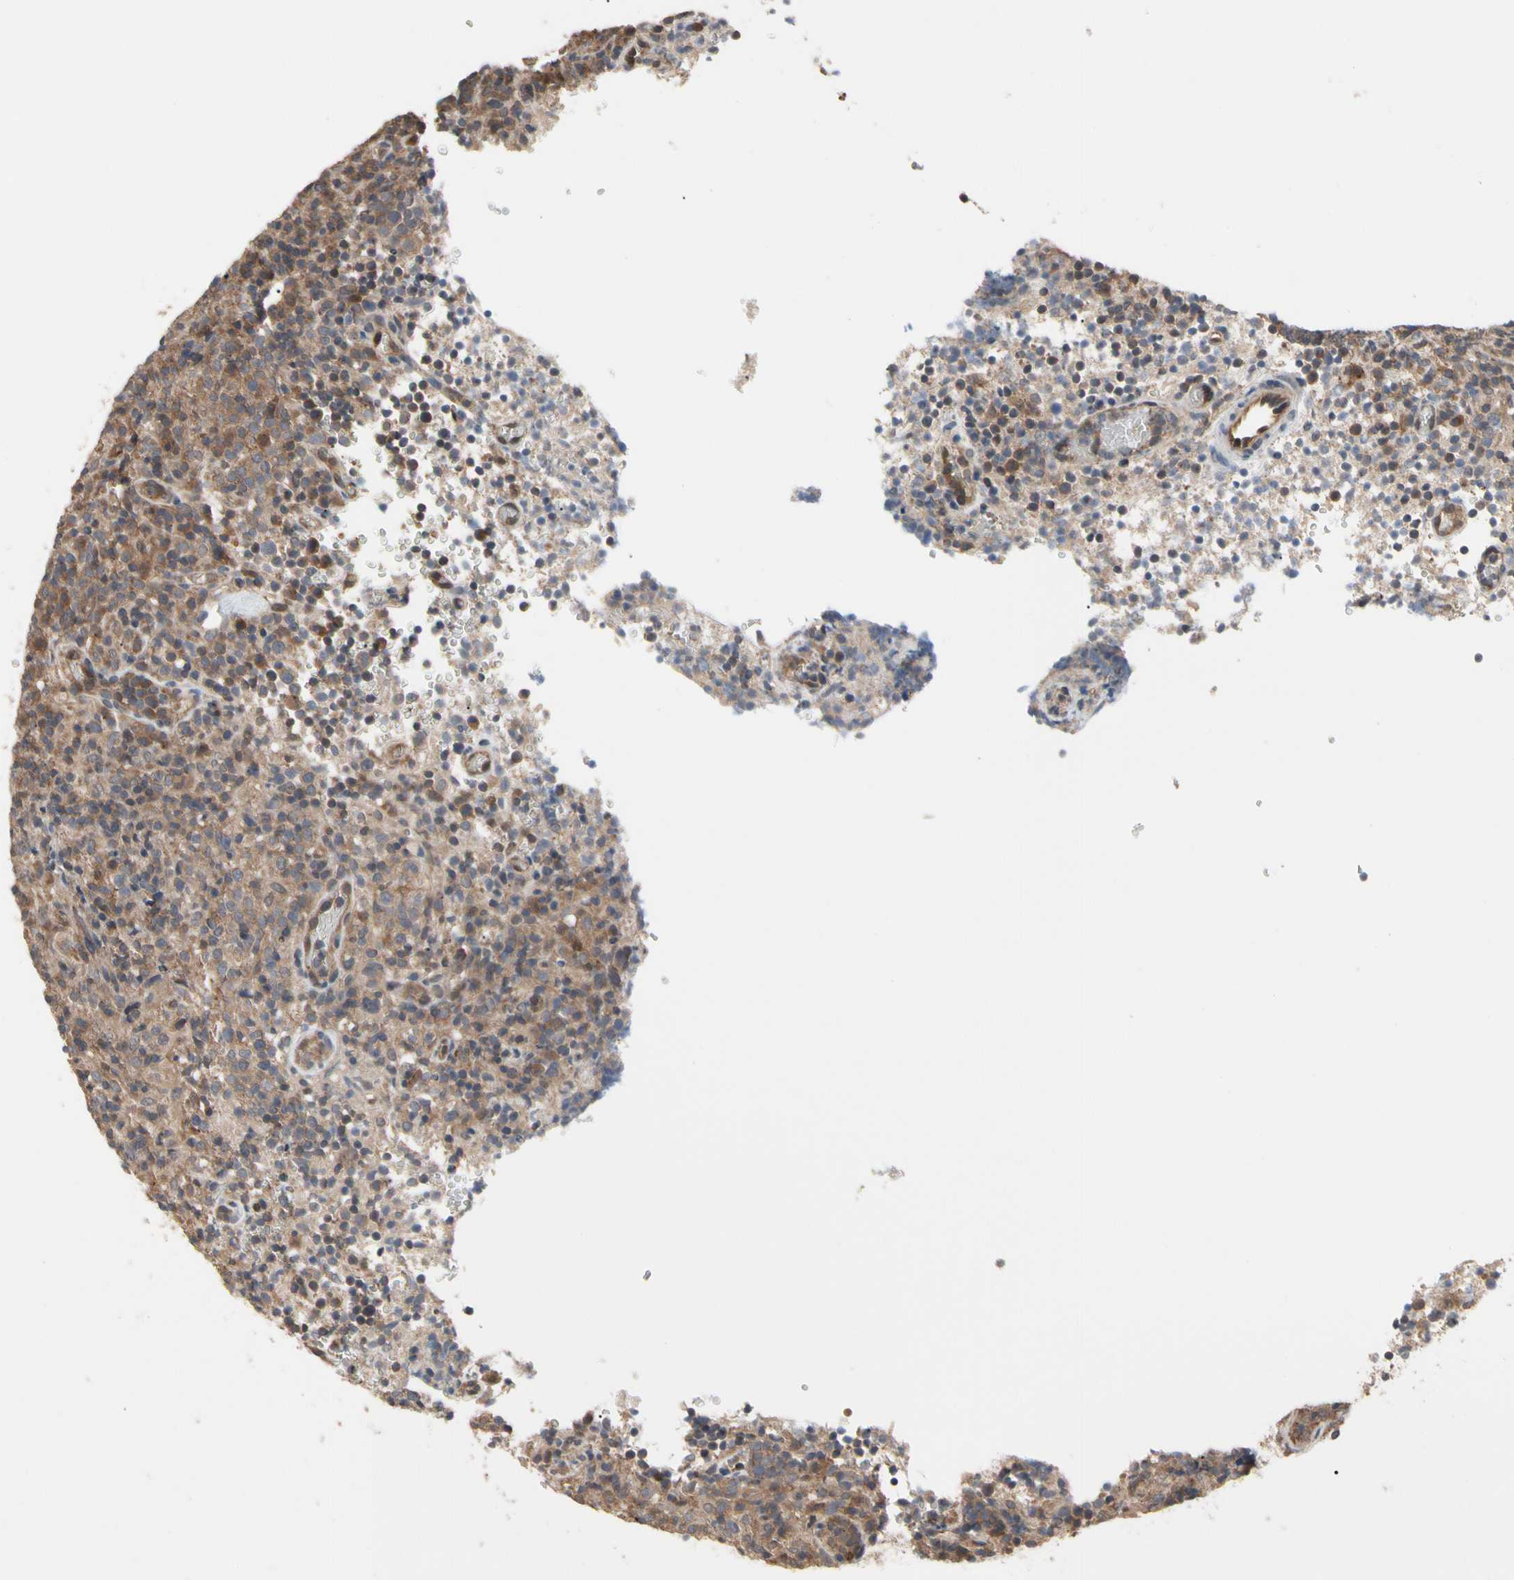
{"staining": {"intensity": "moderate", "quantity": ">75%", "location": "cytoplasmic/membranous"}, "tissue": "lymphoma", "cell_type": "Tumor cells", "image_type": "cancer", "snomed": [{"axis": "morphology", "description": "Malignant lymphoma, non-Hodgkin's type, High grade"}, {"axis": "topography", "description": "Lymph node"}], "caption": "Protein analysis of high-grade malignant lymphoma, non-Hodgkin's type tissue exhibits moderate cytoplasmic/membranous expression in about >75% of tumor cells.", "gene": "DPP8", "patient": {"sex": "female", "age": 76}}